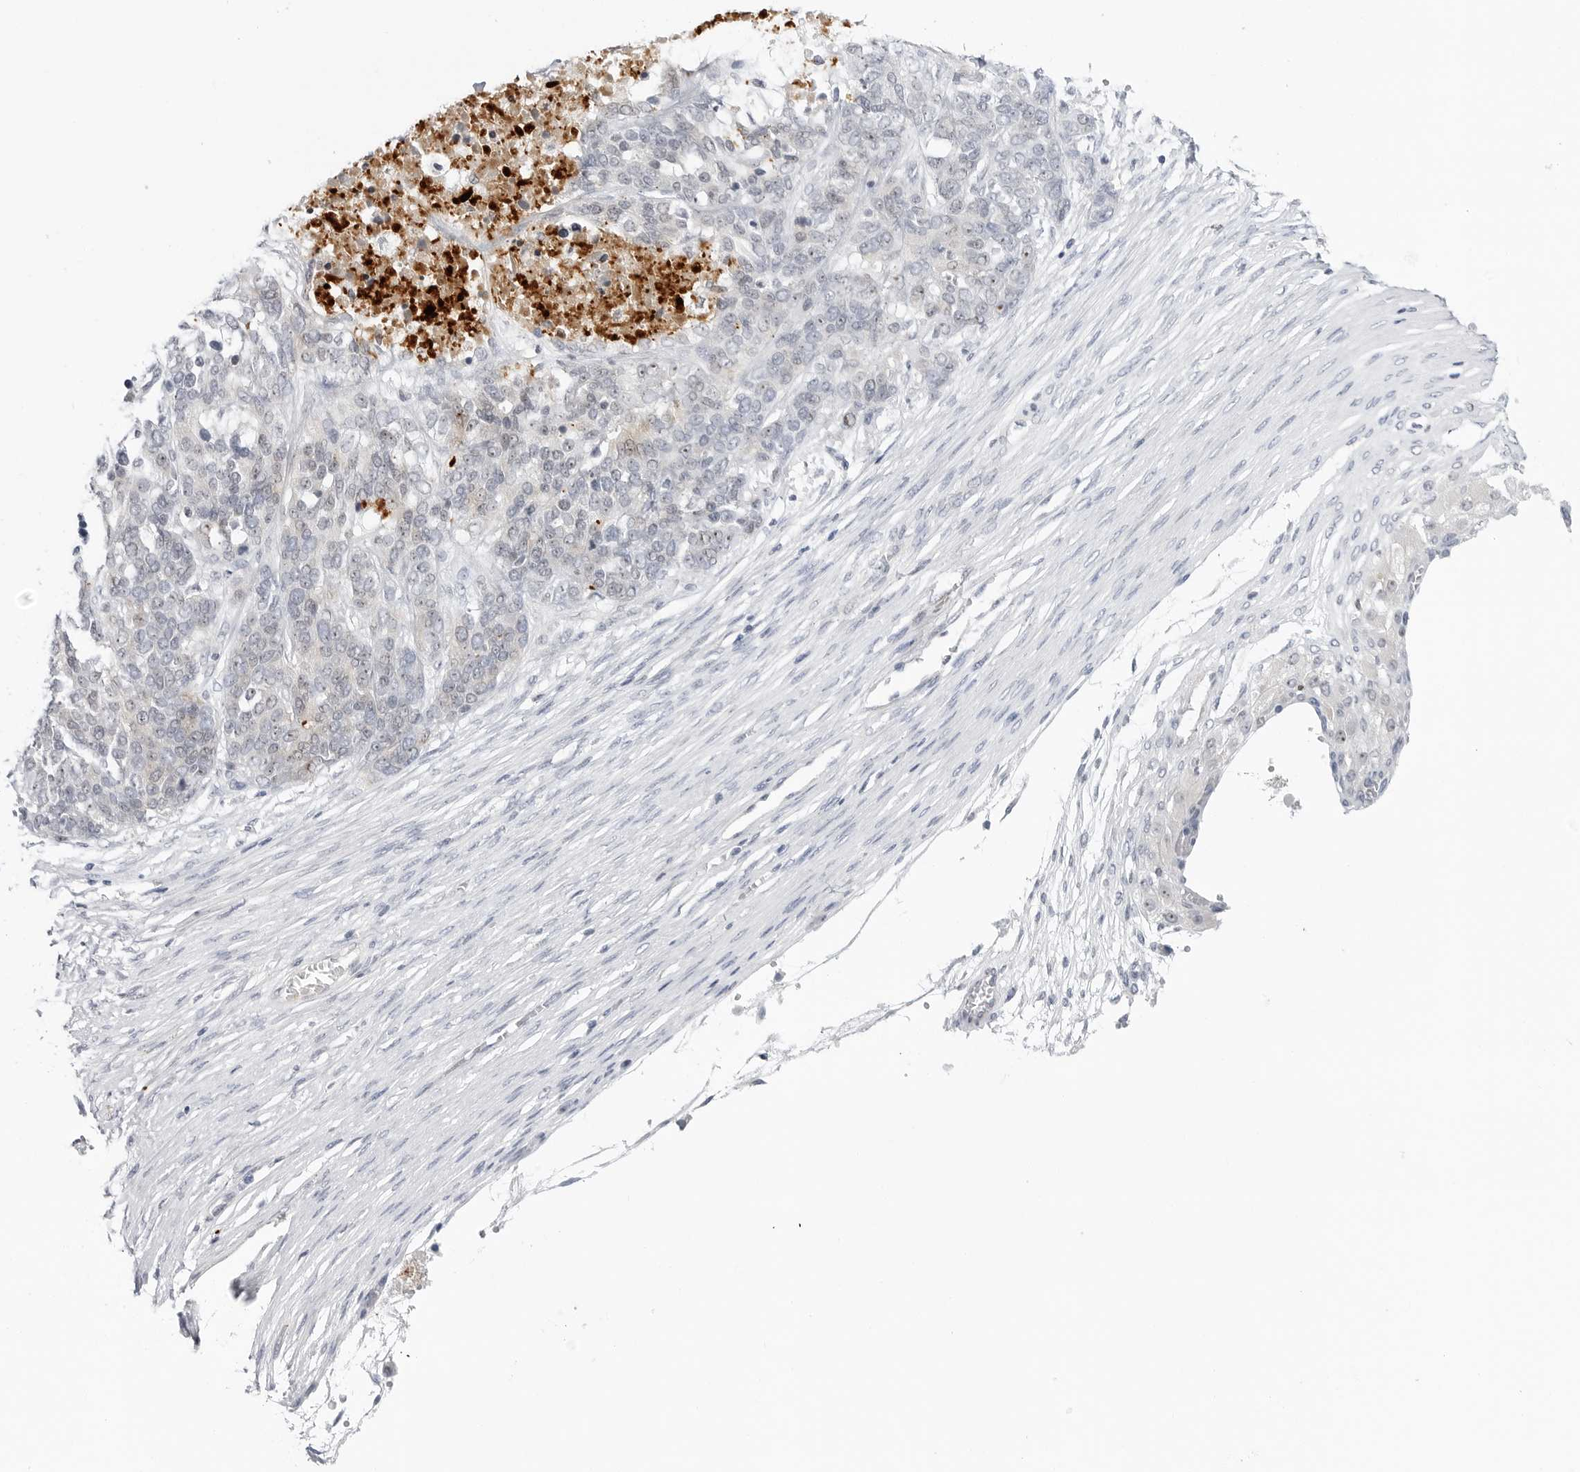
{"staining": {"intensity": "negative", "quantity": "none", "location": "none"}, "tissue": "ovarian cancer", "cell_type": "Tumor cells", "image_type": "cancer", "snomed": [{"axis": "morphology", "description": "Cystadenocarcinoma, serous, NOS"}, {"axis": "topography", "description": "Ovary"}], "caption": "A high-resolution image shows immunohistochemistry (IHC) staining of serous cystadenocarcinoma (ovarian), which reveals no significant positivity in tumor cells. Nuclei are stained in blue.", "gene": "MAP2K5", "patient": {"sex": "female", "age": 44}}